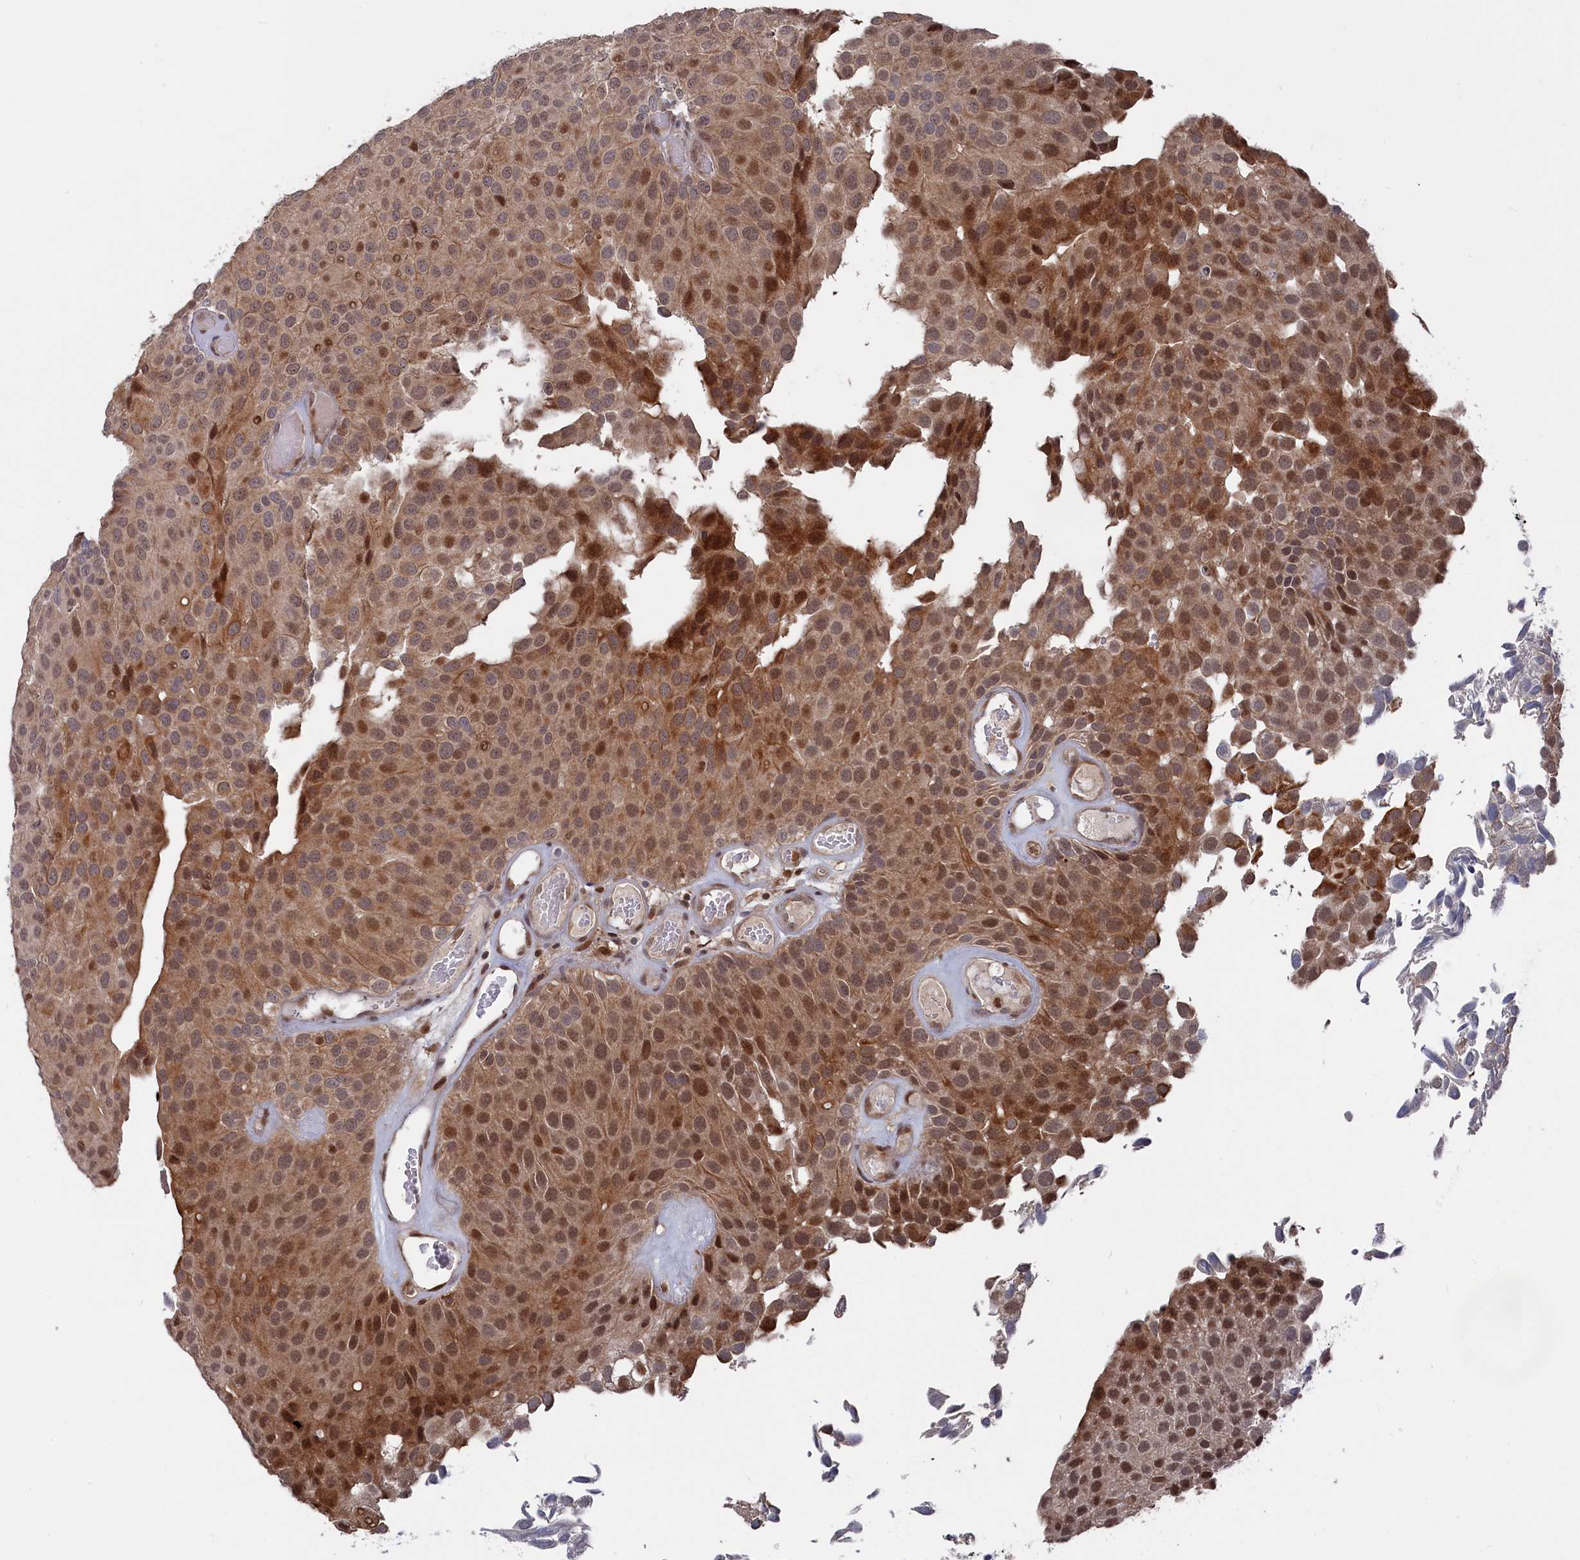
{"staining": {"intensity": "moderate", "quantity": ">75%", "location": "cytoplasmic/membranous,nuclear"}, "tissue": "urothelial cancer", "cell_type": "Tumor cells", "image_type": "cancer", "snomed": [{"axis": "morphology", "description": "Urothelial carcinoma, Low grade"}, {"axis": "topography", "description": "Urinary bladder"}], "caption": "Urothelial cancer stained with a protein marker reveals moderate staining in tumor cells.", "gene": "TMC5", "patient": {"sex": "male", "age": 89}}